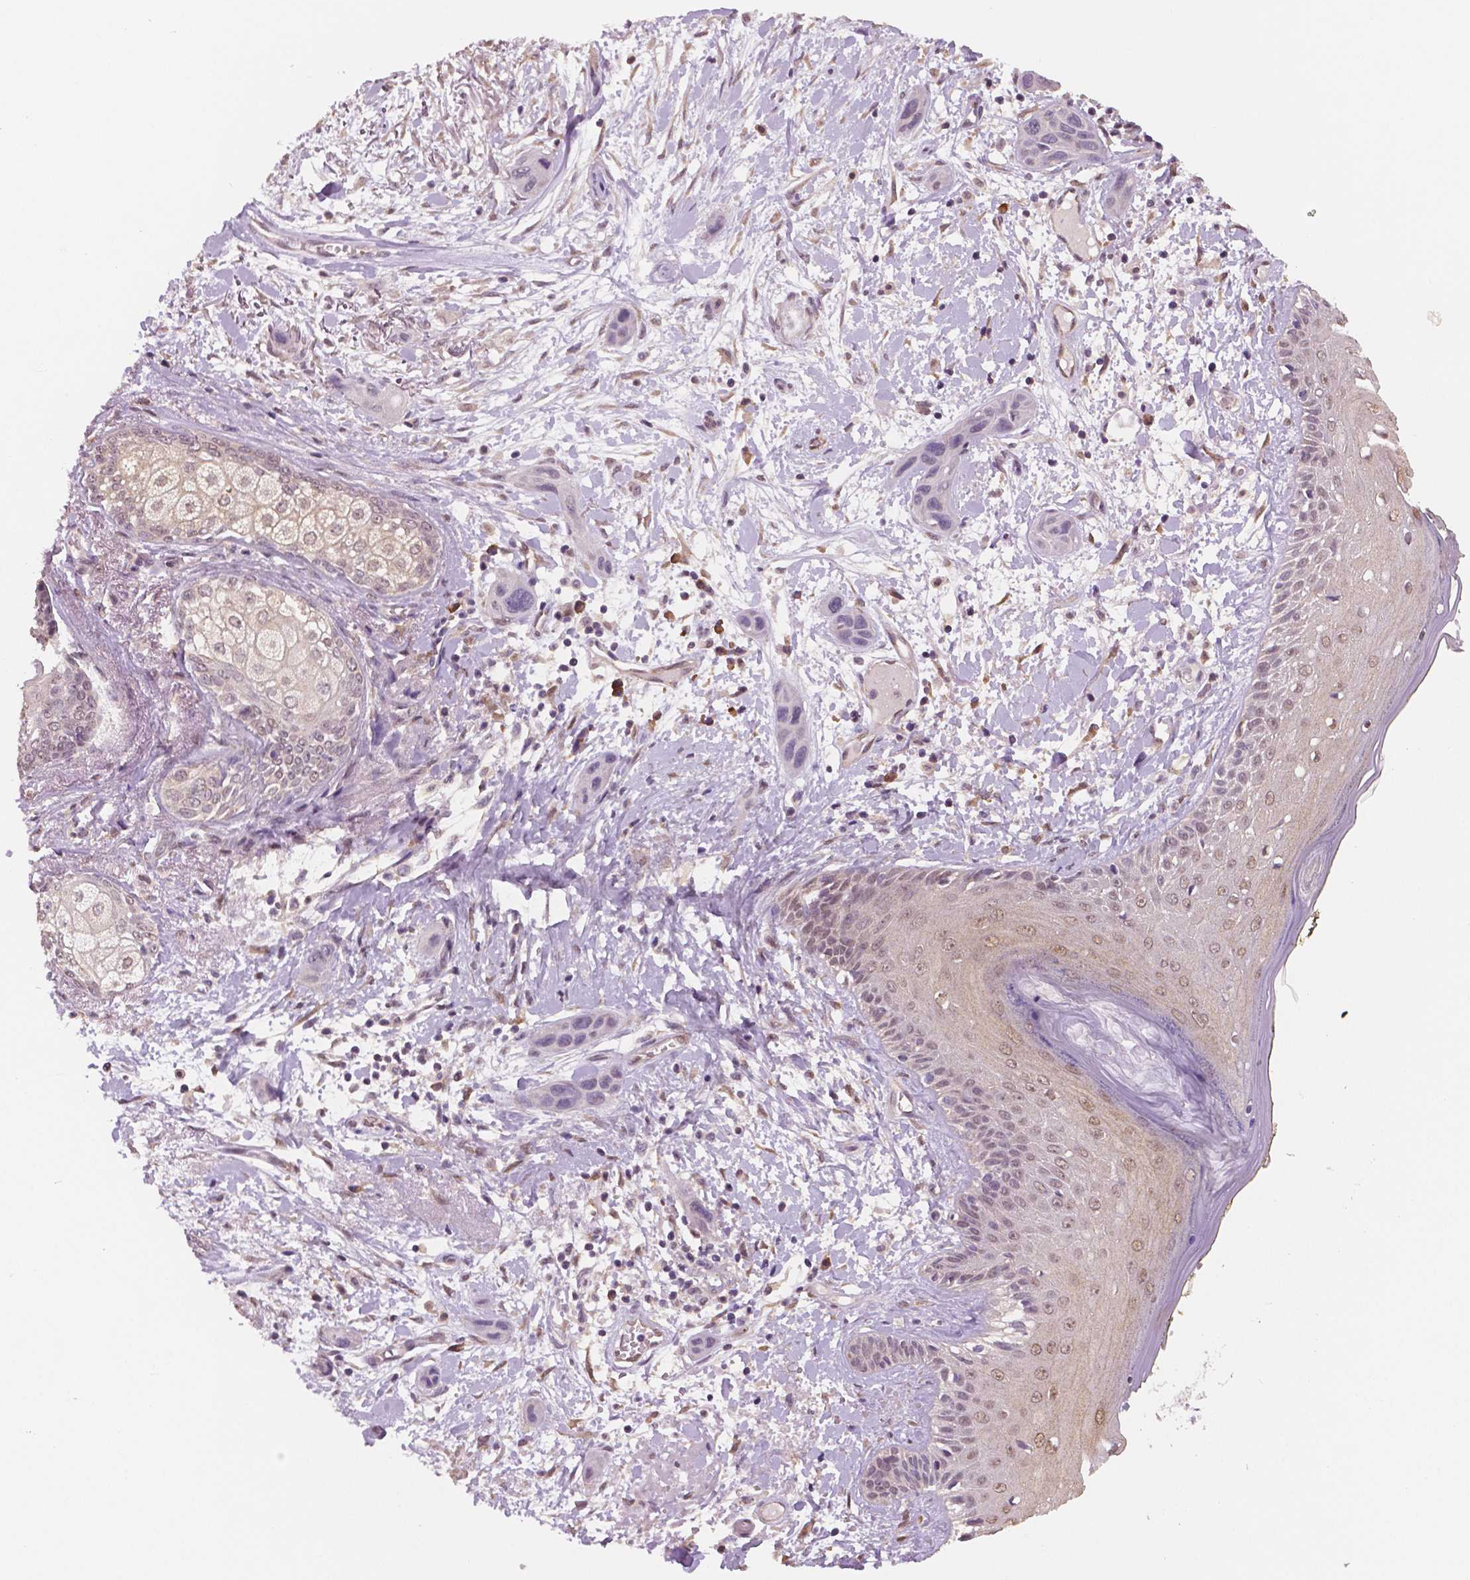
{"staining": {"intensity": "negative", "quantity": "none", "location": "none"}, "tissue": "skin cancer", "cell_type": "Tumor cells", "image_type": "cancer", "snomed": [{"axis": "morphology", "description": "Squamous cell carcinoma, NOS"}, {"axis": "topography", "description": "Skin"}], "caption": "This is an immunohistochemistry photomicrograph of human skin squamous cell carcinoma. There is no expression in tumor cells.", "gene": "STAT3", "patient": {"sex": "male", "age": 79}}